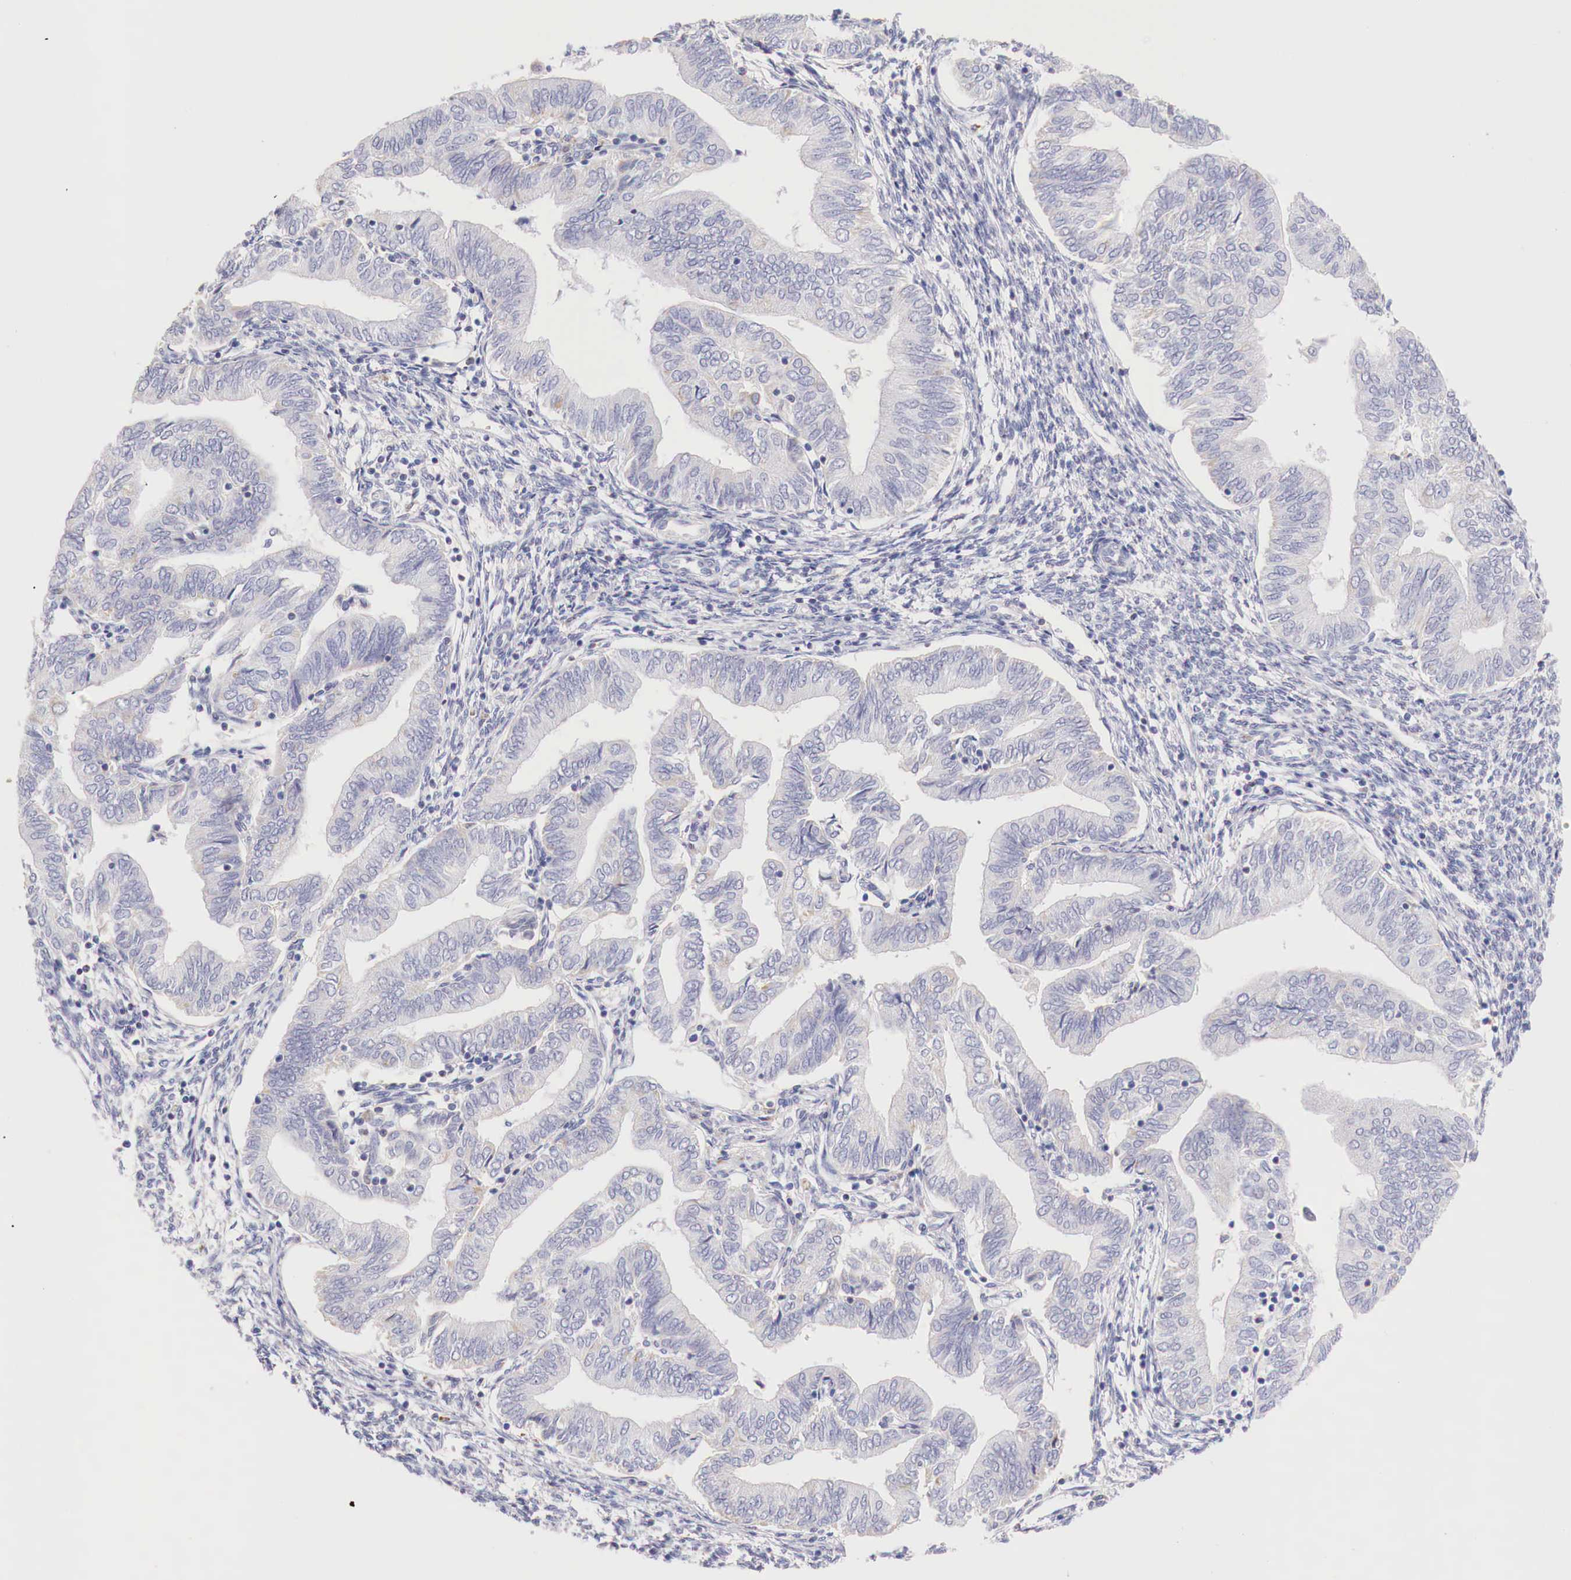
{"staining": {"intensity": "weak", "quantity": "25%-75%", "location": "cytoplasmic/membranous"}, "tissue": "endometrial cancer", "cell_type": "Tumor cells", "image_type": "cancer", "snomed": [{"axis": "morphology", "description": "Adenocarcinoma, NOS"}, {"axis": "topography", "description": "Endometrium"}], "caption": "The immunohistochemical stain highlights weak cytoplasmic/membranous expression in tumor cells of endometrial adenocarcinoma tissue.", "gene": "IDH3G", "patient": {"sex": "female", "age": 51}}